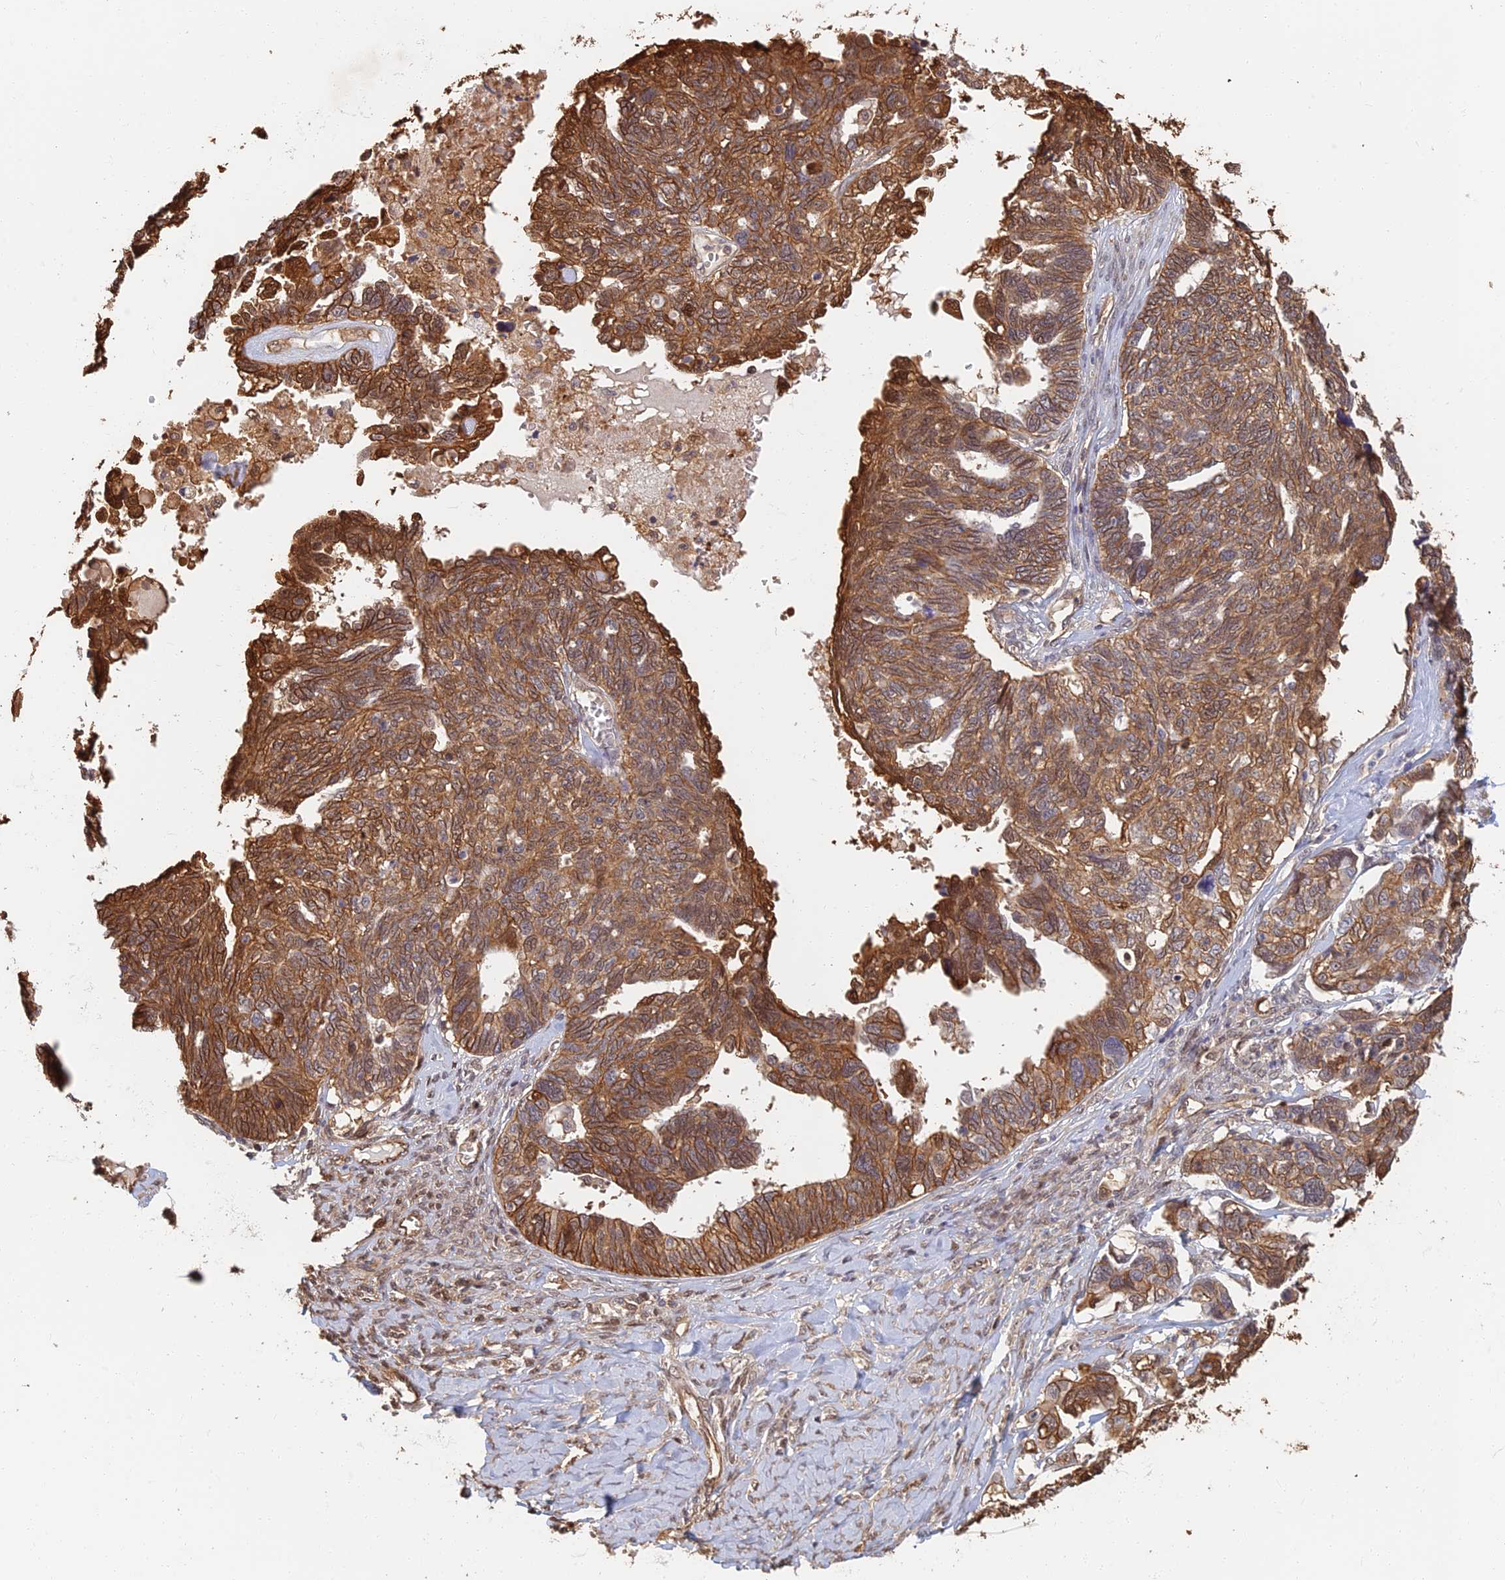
{"staining": {"intensity": "strong", "quantity": ">75%", "location": "cytoplasmic/membranous,nuclear"}, "tissue": "ovarian cancer", "cell_type": "Tumor cells", "image_type": "cancer", "snomed": [{"axis": "morphology", "description": "Cystadenocarcinoma, serous, NOS"}, {"axis": "topography", "description": "Ovary"}], "caption": "Ovarian serous cystadenocarcinoma was stained to show a protein in brown. There is high levels of strong cytoplasmic/membranous and nuclear expression in approximately >75% of tumor cells. Immunohistochemistry (ihc) stains the protein in brown and the nuclei are stained blue.", "gene": "LRRN3", "patient": {"sex": "female", "age": 79}}